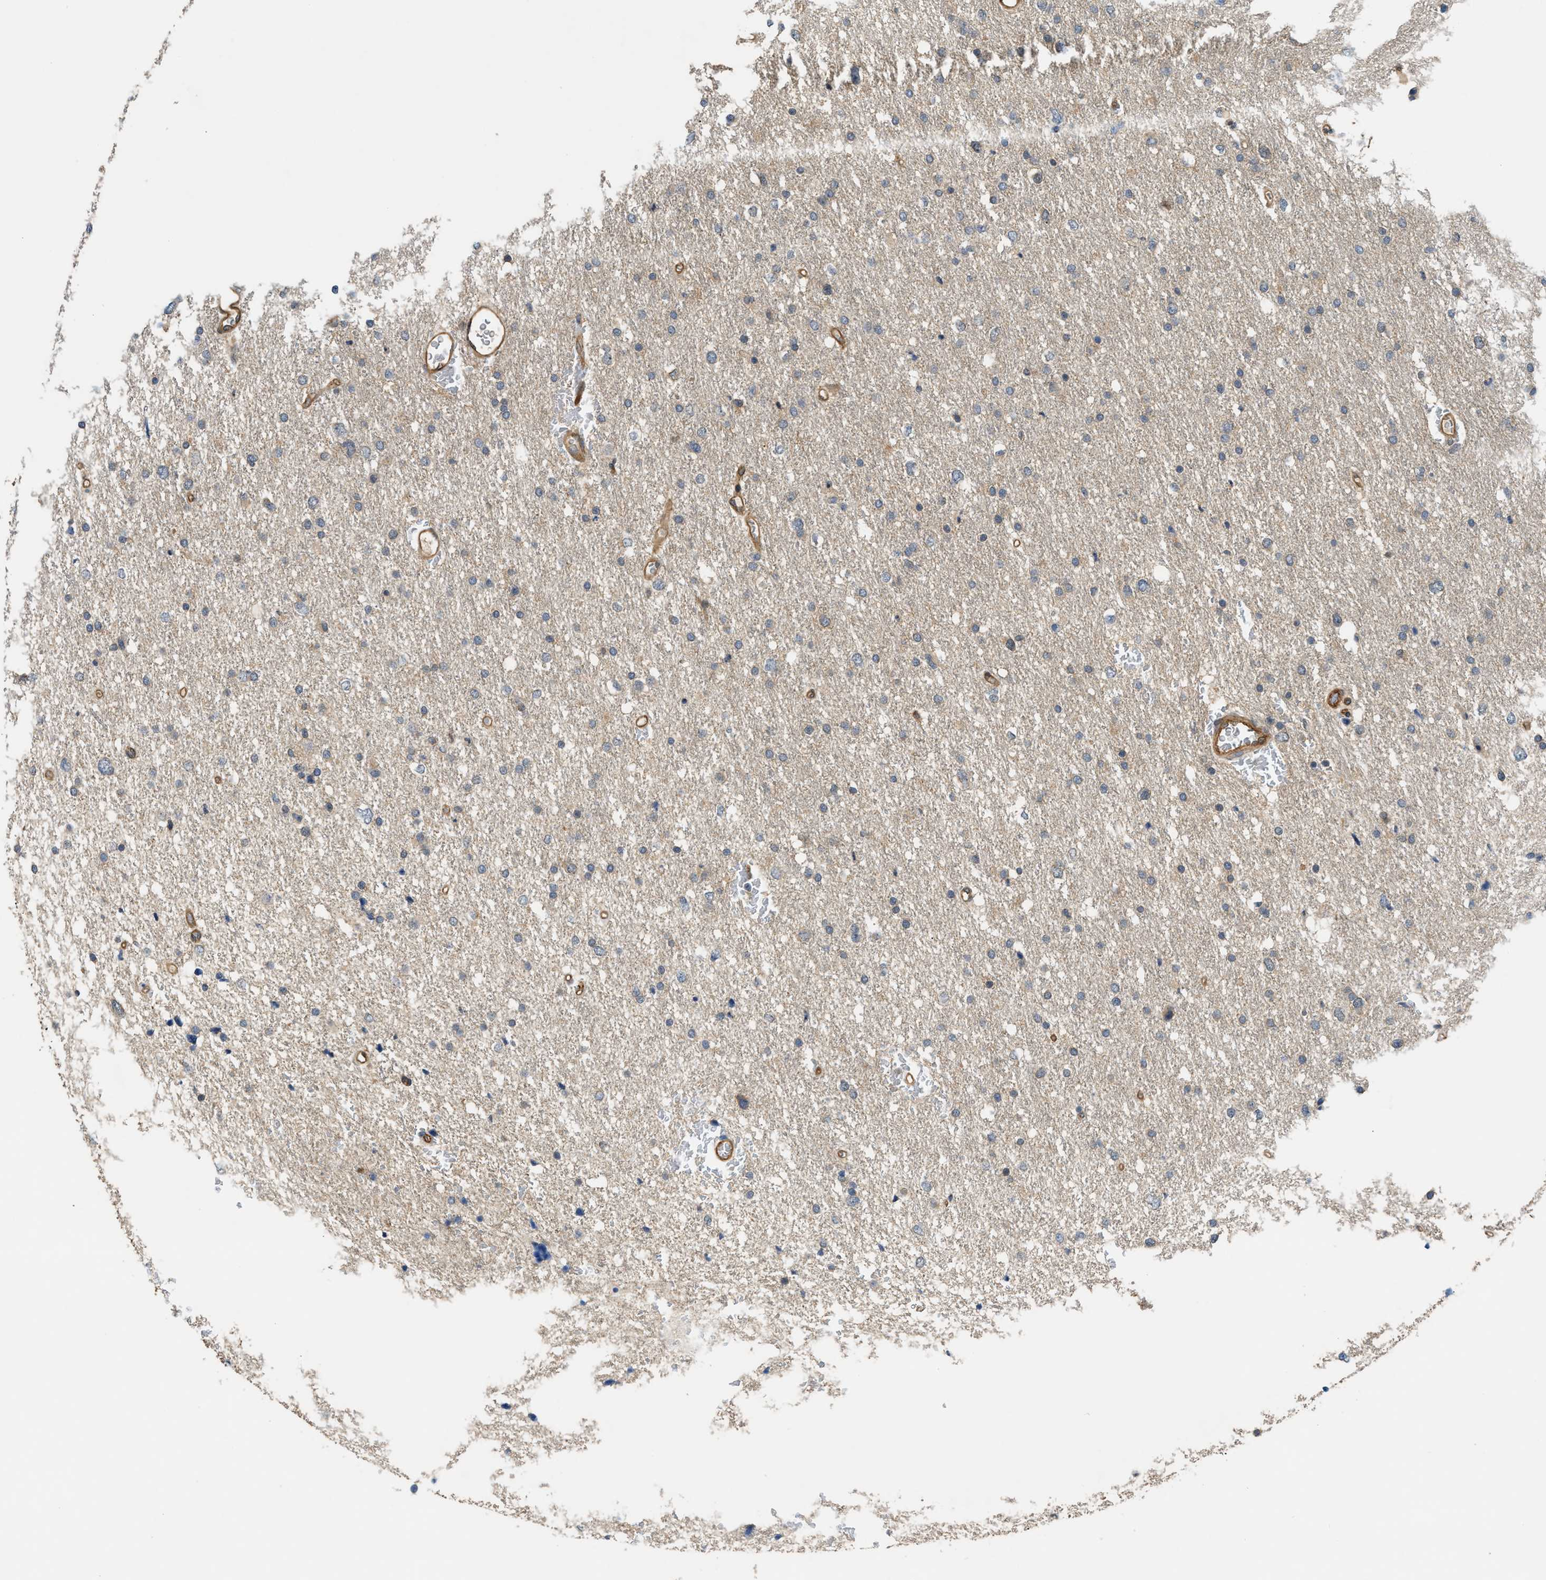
{"staining": {"intensity": "negative", "quantity": "none", "location": "none"}, "tissue": "glioma", "cell_type": "Tumor cells", "image_type": "cancer", "snomed": [{"axis": "morphology", "description": "Glioma, malignant, Low grade"}, {"axis": "topography", "description": "Brain"}], "caption": "Immunohistochemical staining of human malignant glioma (low-grade) reveals no significant expression in tumor cells.", "gene": "TRAK2", "patient": {"sex": "female", "age": 37}}